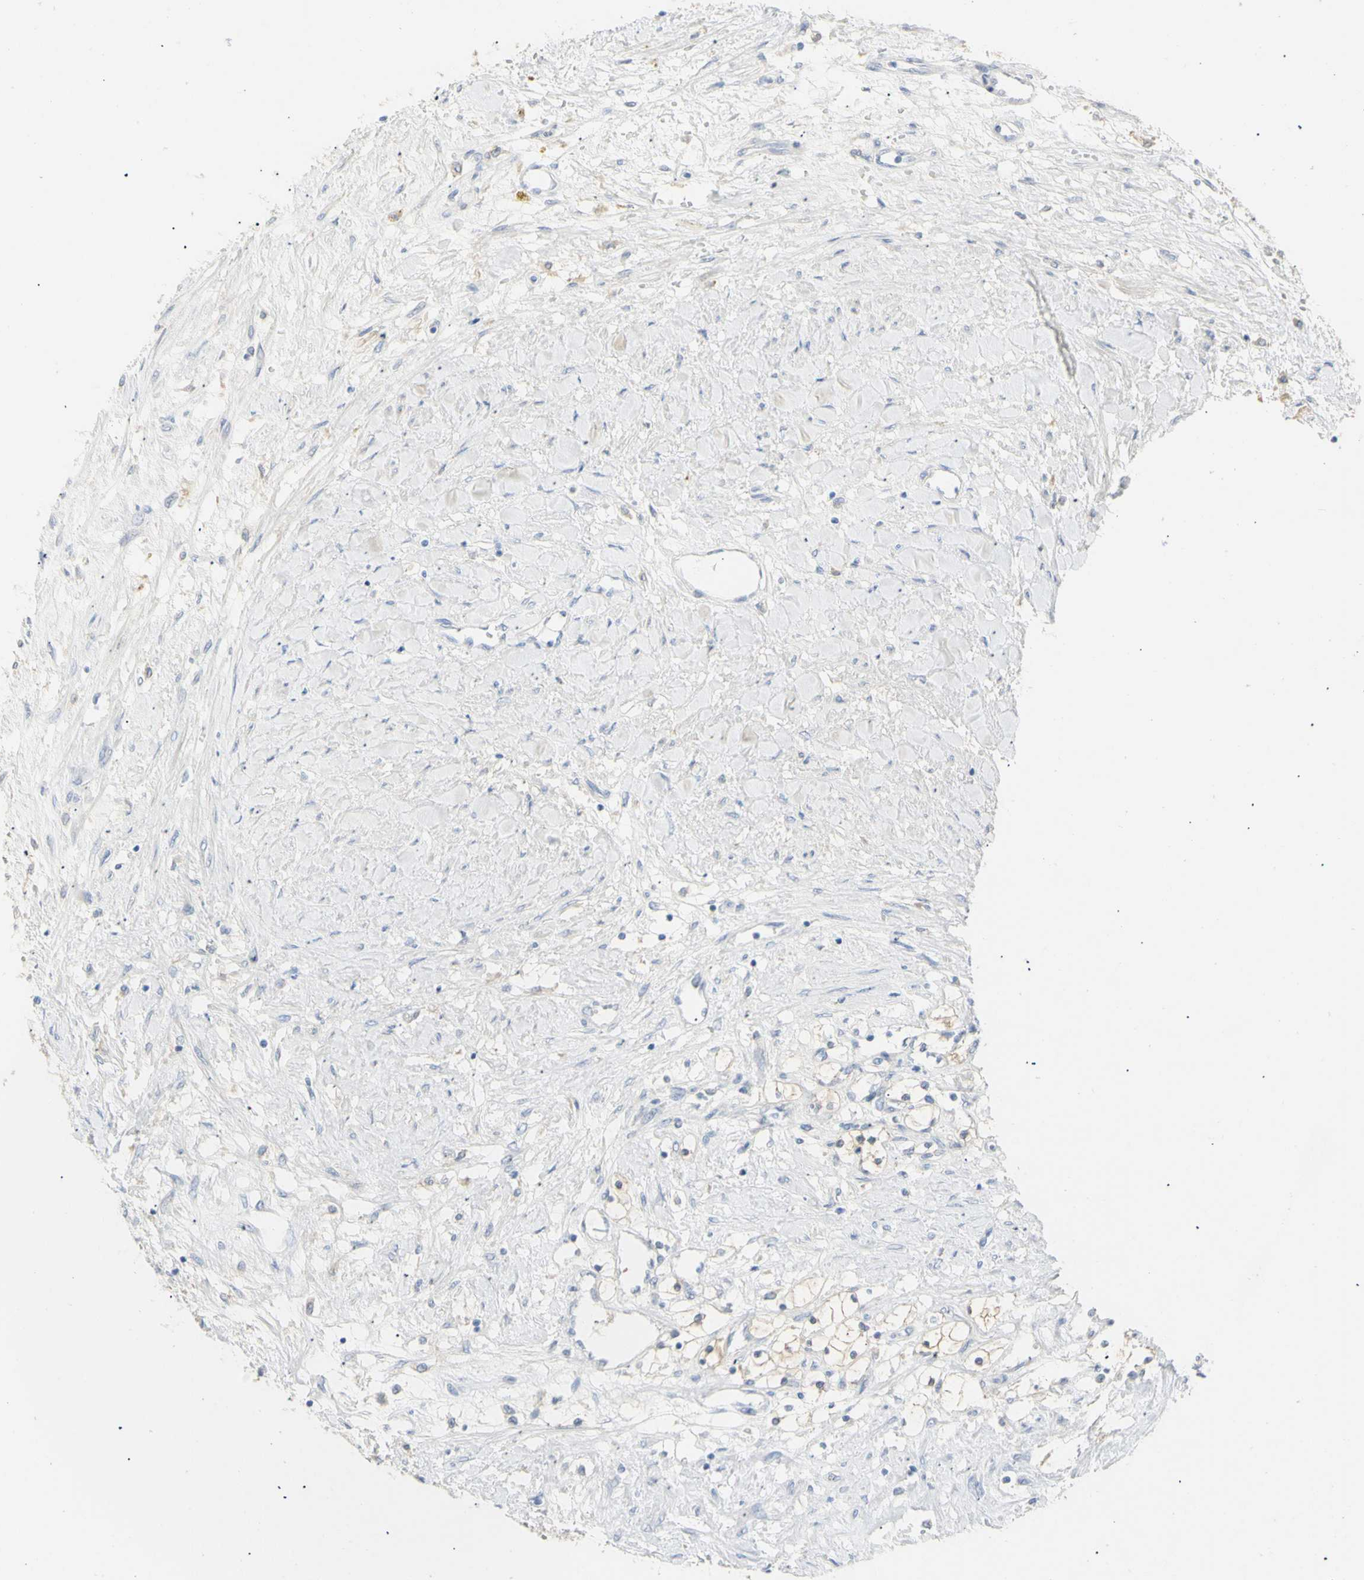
{"staining": {"intensity": "weak", "quantity": ">75%", "location": "cytoplasmic/membranous"}, "tissue": "renal cancer", "cell_type": "Tumor cells", "image_type": "cancer", "snomed": [{"axis": "morphology", "description": "Adenocarcinoma, NOS"}, {"axis": "topography", "description": "Kidney"}], "caption": "Immunohistochemical staining of human renal adenocarcinoma reveals weak cytoplasmic/membranous protein expression in about >75% of tumor cells.", "gene": "B4GALNT3", "patient": {"sex": "male", "age": 68}}